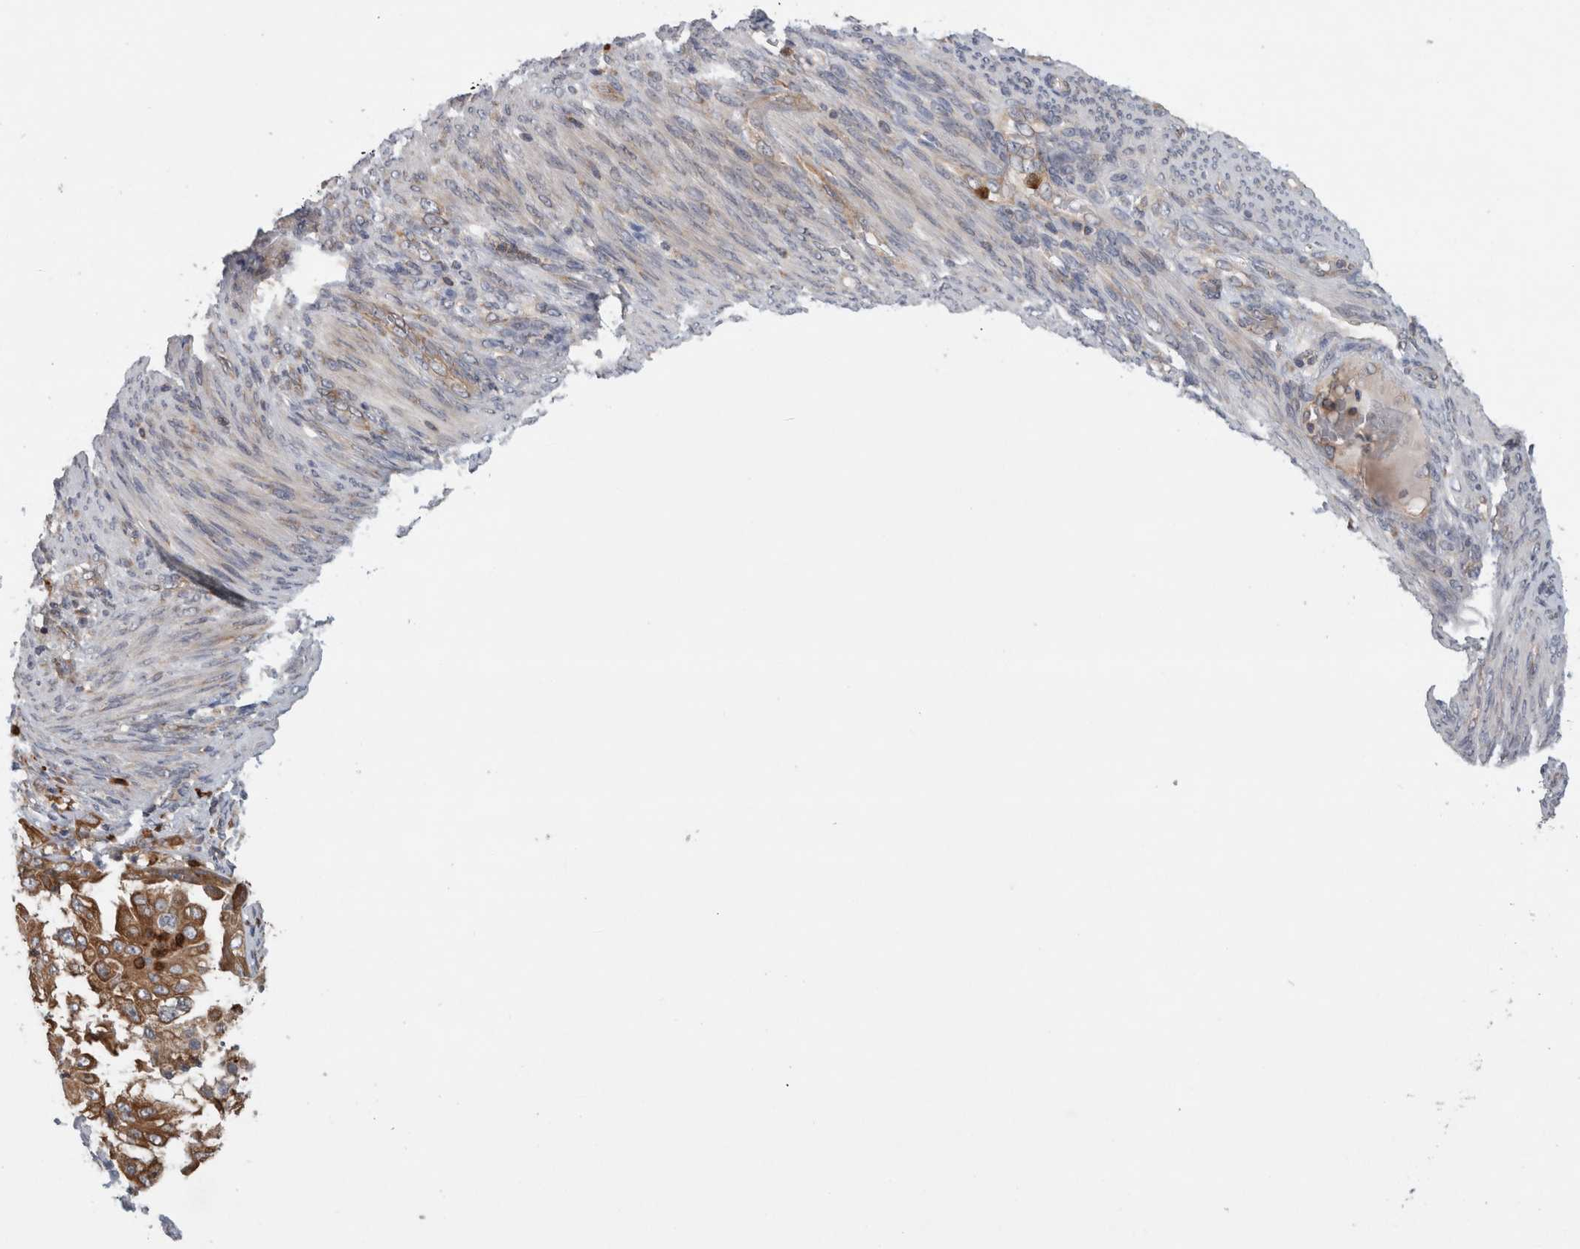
{"staining": {"intensity": "moderate", "quantity": ">75%", "location": "cytoplasmic/membranous"}, "tissue": "endometrial cancer", "cell_type": "Tumor cells", "image_type": "cancer", "snomed": [{"axis": "morphology", "description": "Adenocarcinoma, NOS"}, {"axis": "topography", "description": "Endometrium"}], "caption": "High-magnification brightfield microscopy of endometrial cancer (adenocarcinoma) stained with DAB (brown) and counterstained with hematoxylin (blue). tumor cells exhibit moderate cytoplasmic/membranous expression is present in about>75% of cells. (DAB (3,3'-diaminobenzidine) IHC, brown staining for protein, blue staining for nuclei).", "gene": "PDCD2", "patient": {"sex": "female", "age": 85}}